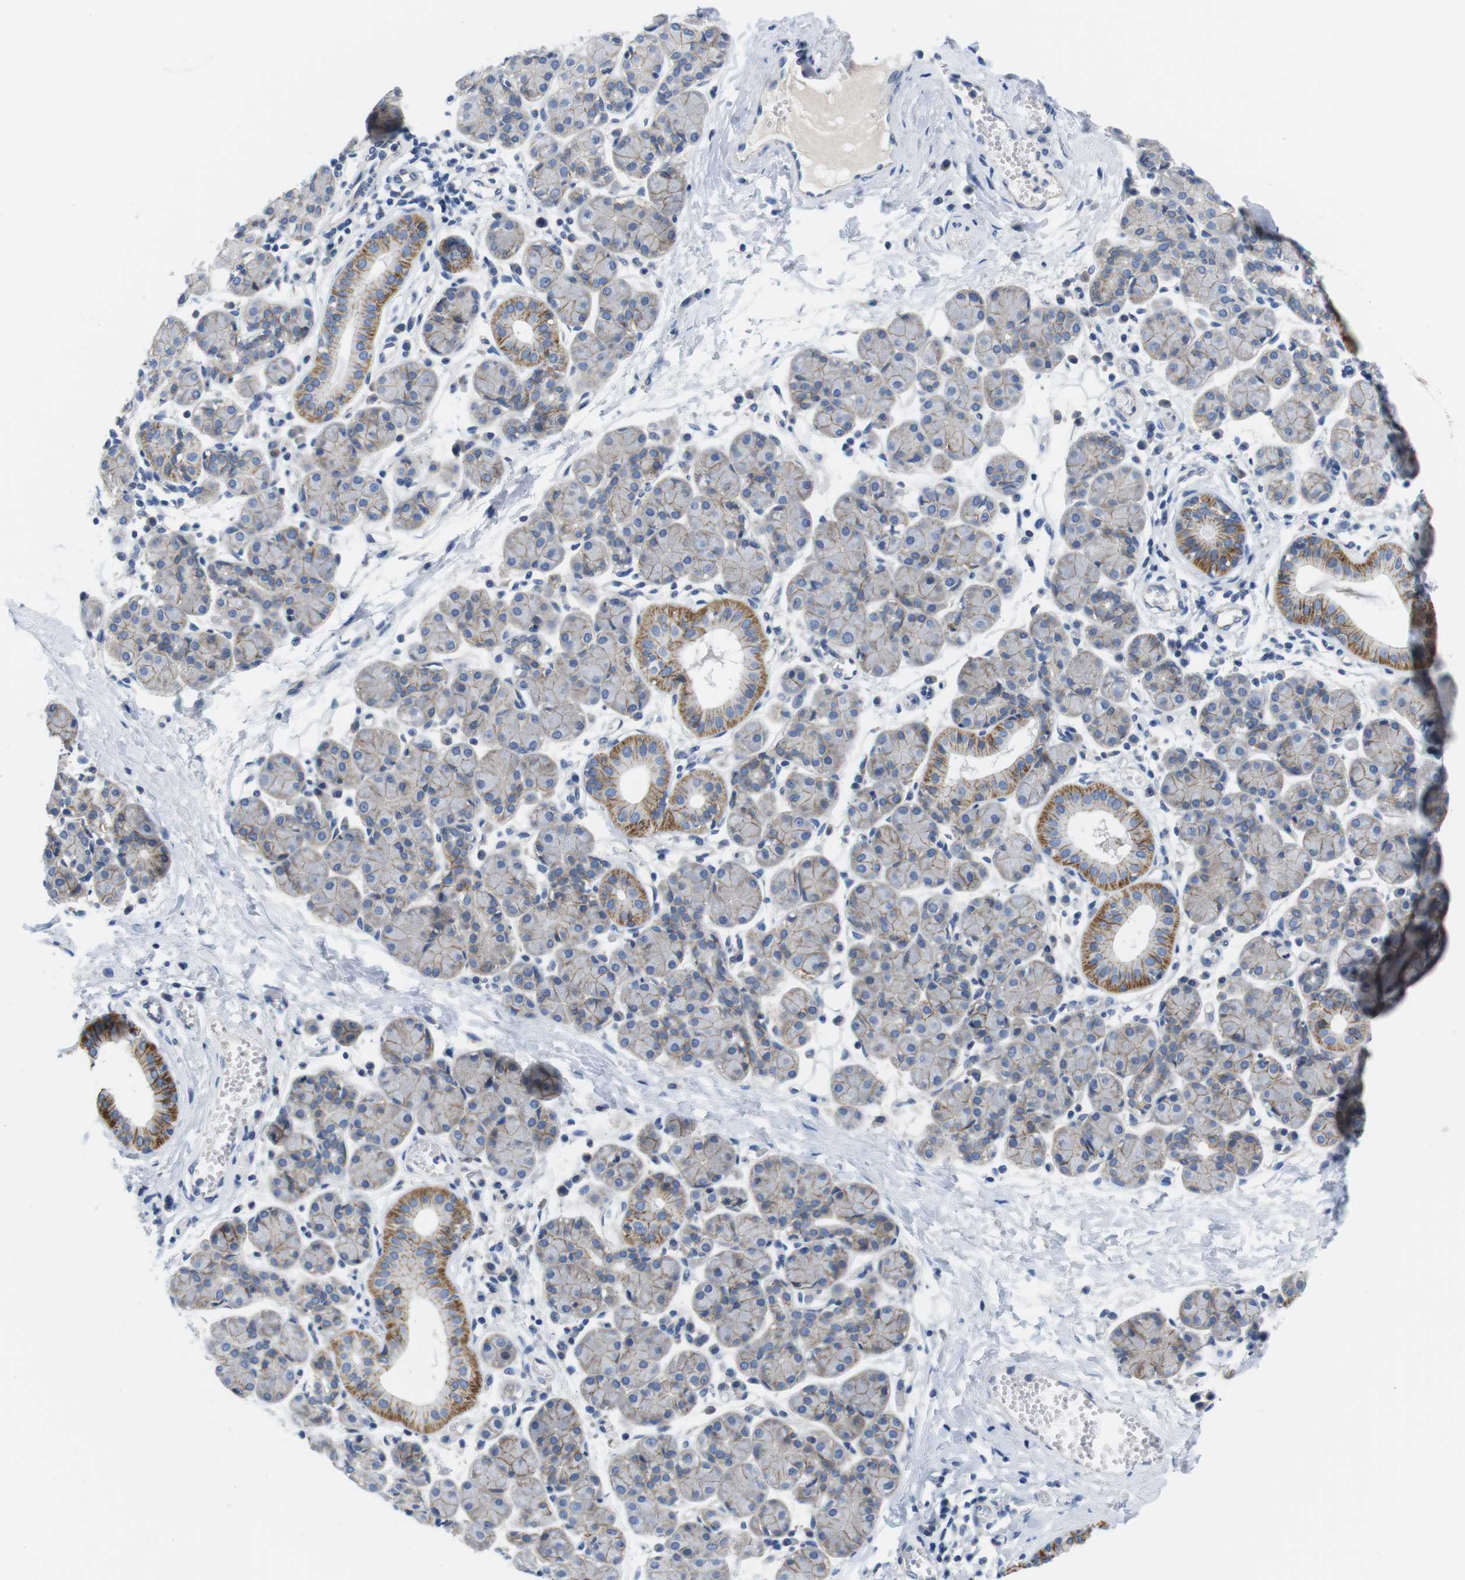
{"staining": {"intensity": "moderate", "quantity": "<25%", "location": "cytoplasmic/membranous"}, "tissue": "salivary gland", "cell_type": "Glandular cells", "image_type": "normal", "snomed": [{"axis": "morphology", "description": "Normal tissue, NOS"}, {"axis": "morphology", "description": "Inflammation, NOS"}, {"axis": "topography", "description": "Lymph node"}, {"axis": "topography", "description": "Salivary gland"}], "caption": "This image reveals IHC staining of unremarkable human salivary gland, with low moderate cytoplasmic/membranous expression in about <25% of glandular cells.", "gene": "SCRIB", "patient": {"sex": "male", "age": 3}}